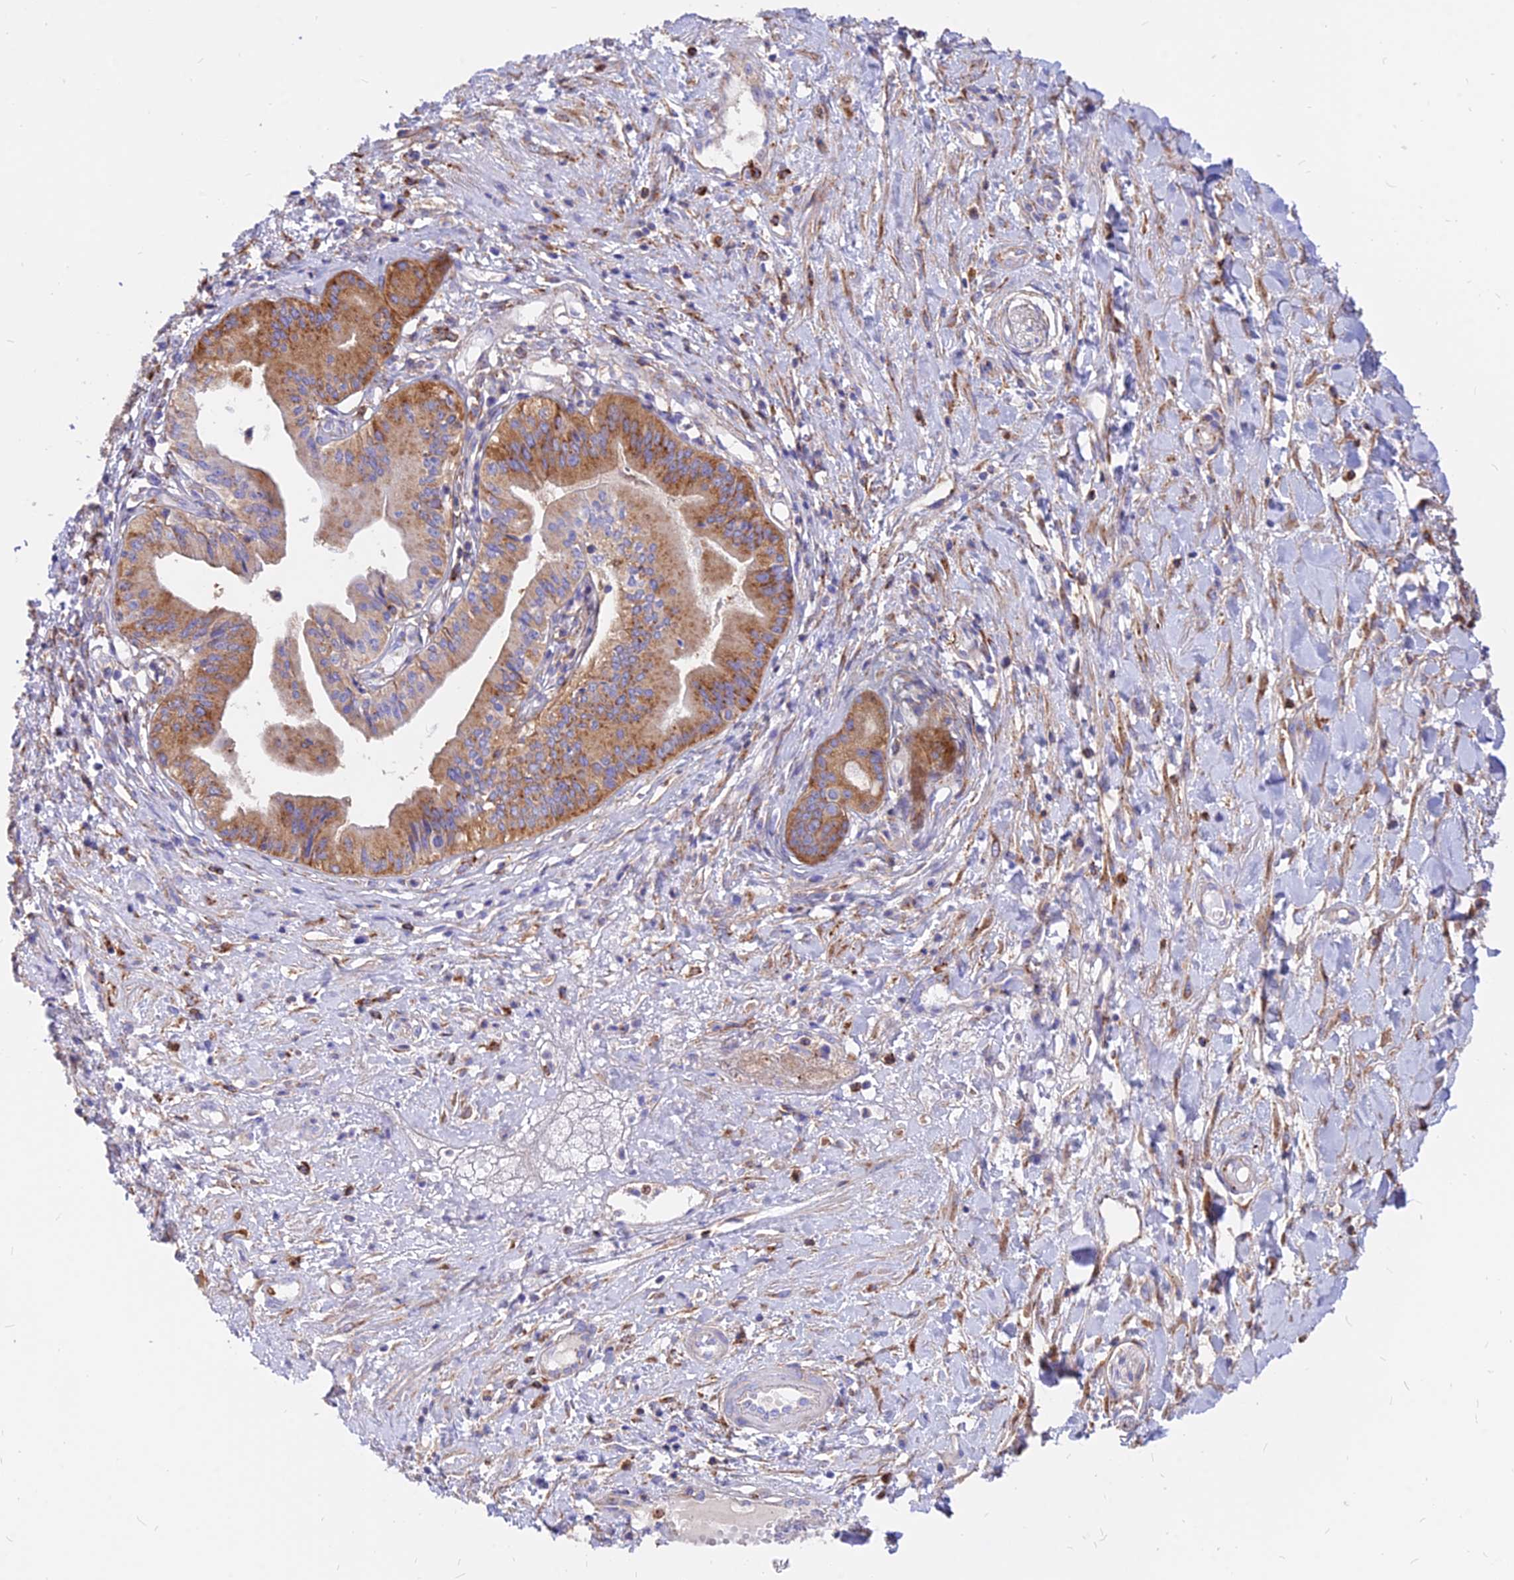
{"staining": {"intensity": "strong", "quantity": ">75%", "location": "cytoplasmic/membranous"}, "tissue": "pancreatic cancer", "cell_type": "Tumor cells", "image_type": "cancer", "snomed": [{"axis": "morphology", "description": "Adenocarcinoma, NOS"}, {"axis": "topography", "description": "Pancreas"}], "caption": "The photomicrograph demonstrates staining of pancreatic adenocarcinoma, revealing strong cytoplasmic/membranous protein staining (brown color) within tumor cells.", "gene": "AGTRAP", "patient": {"sex": "female", "age": 50}}